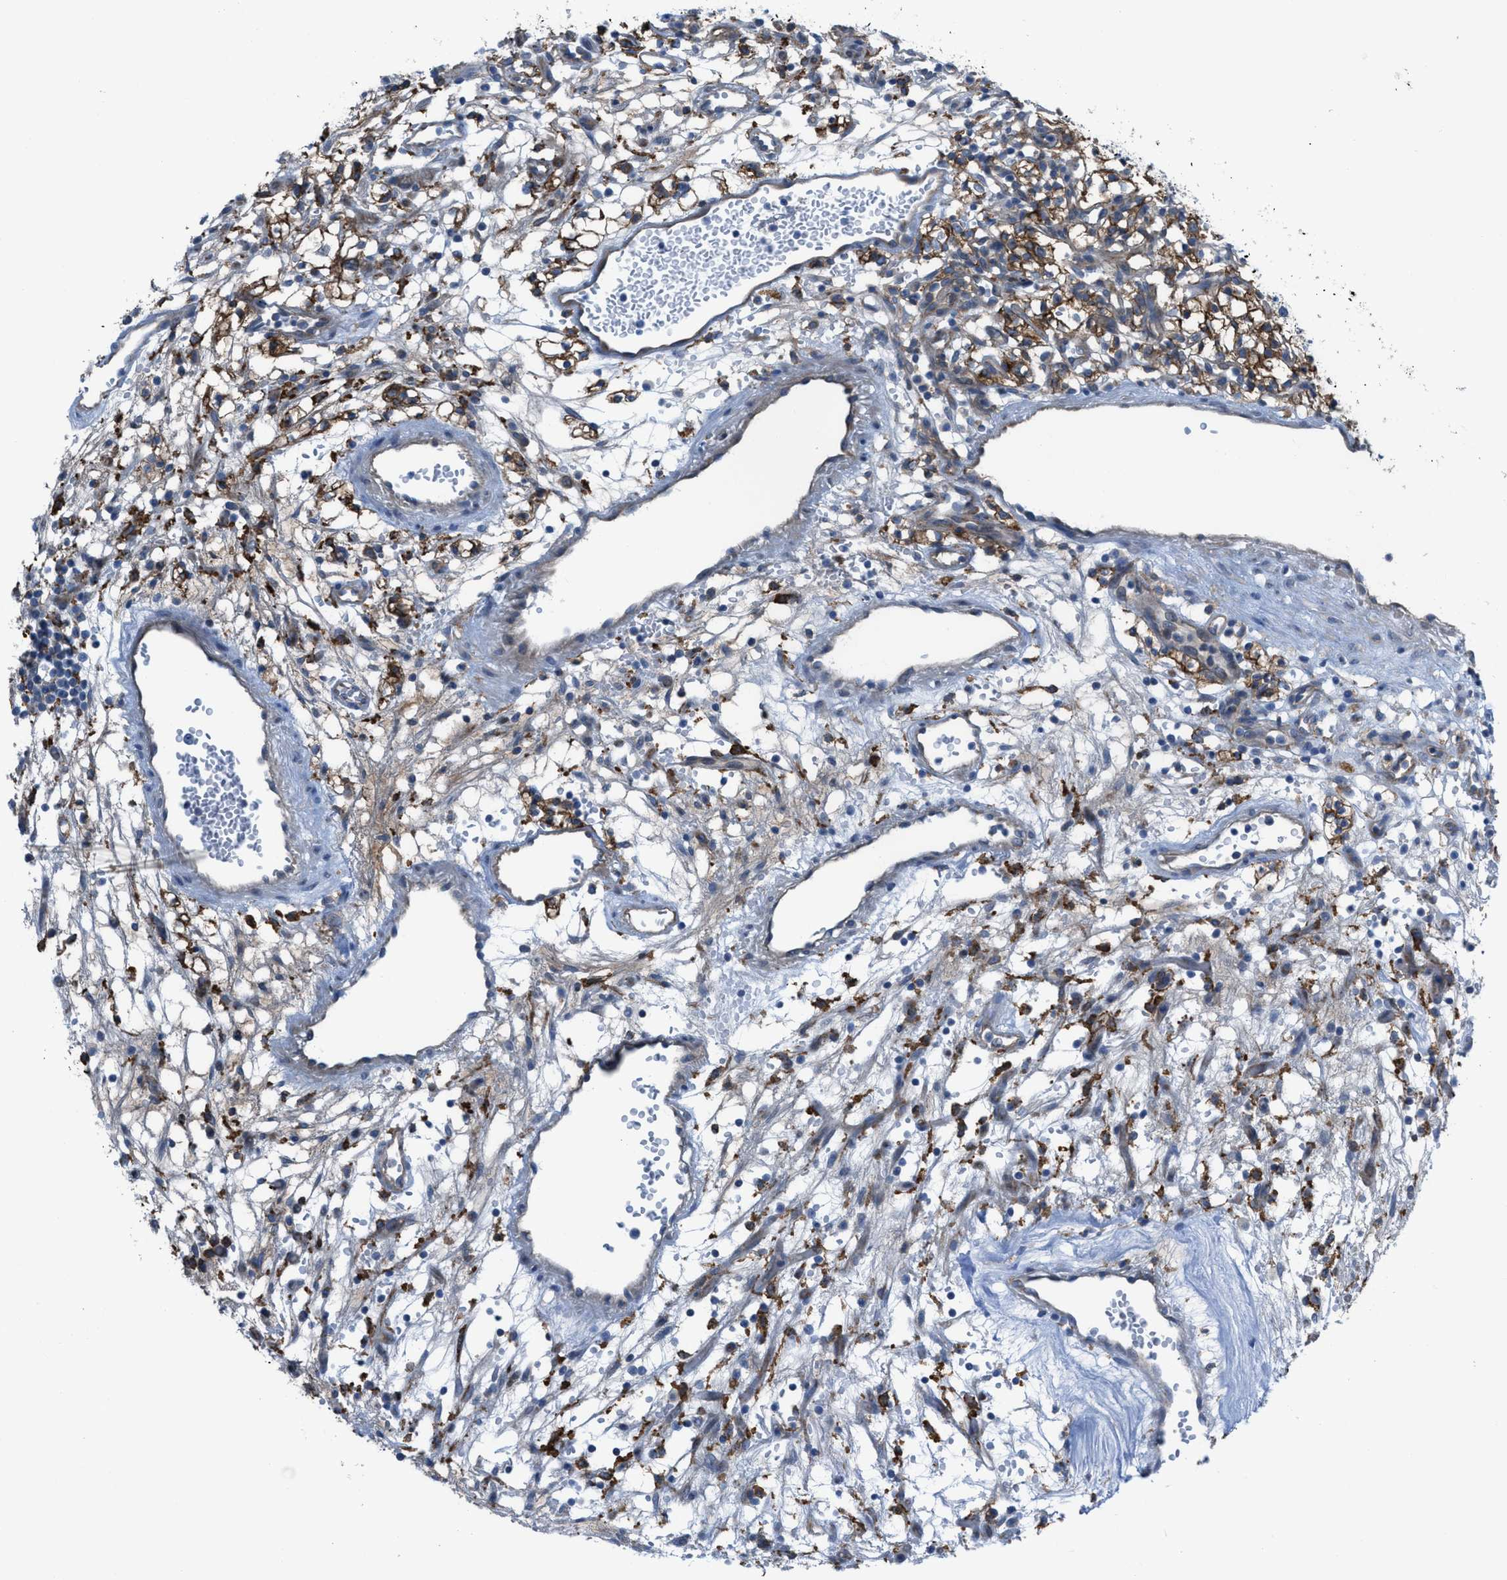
{"staining": {"intensity": "moderate", "quantity": ">75%", "location": "cytoplasmic/membranous"}, "tissue": "renal cancer", "cell_type": "Tumor cells", "image_type": "cancer", "snomed": [{"axis": "morphology", "description": "Adenocarcinoma, NOS"}, {"axis": "topography", "description": "Kidney"}], "caption": "Adenocarcinoma (renal) stained with a protein marker reveals moderate staining in tumor cells.", "gene": "EGFR", "patient": {"sex": "male", "age": 59}}